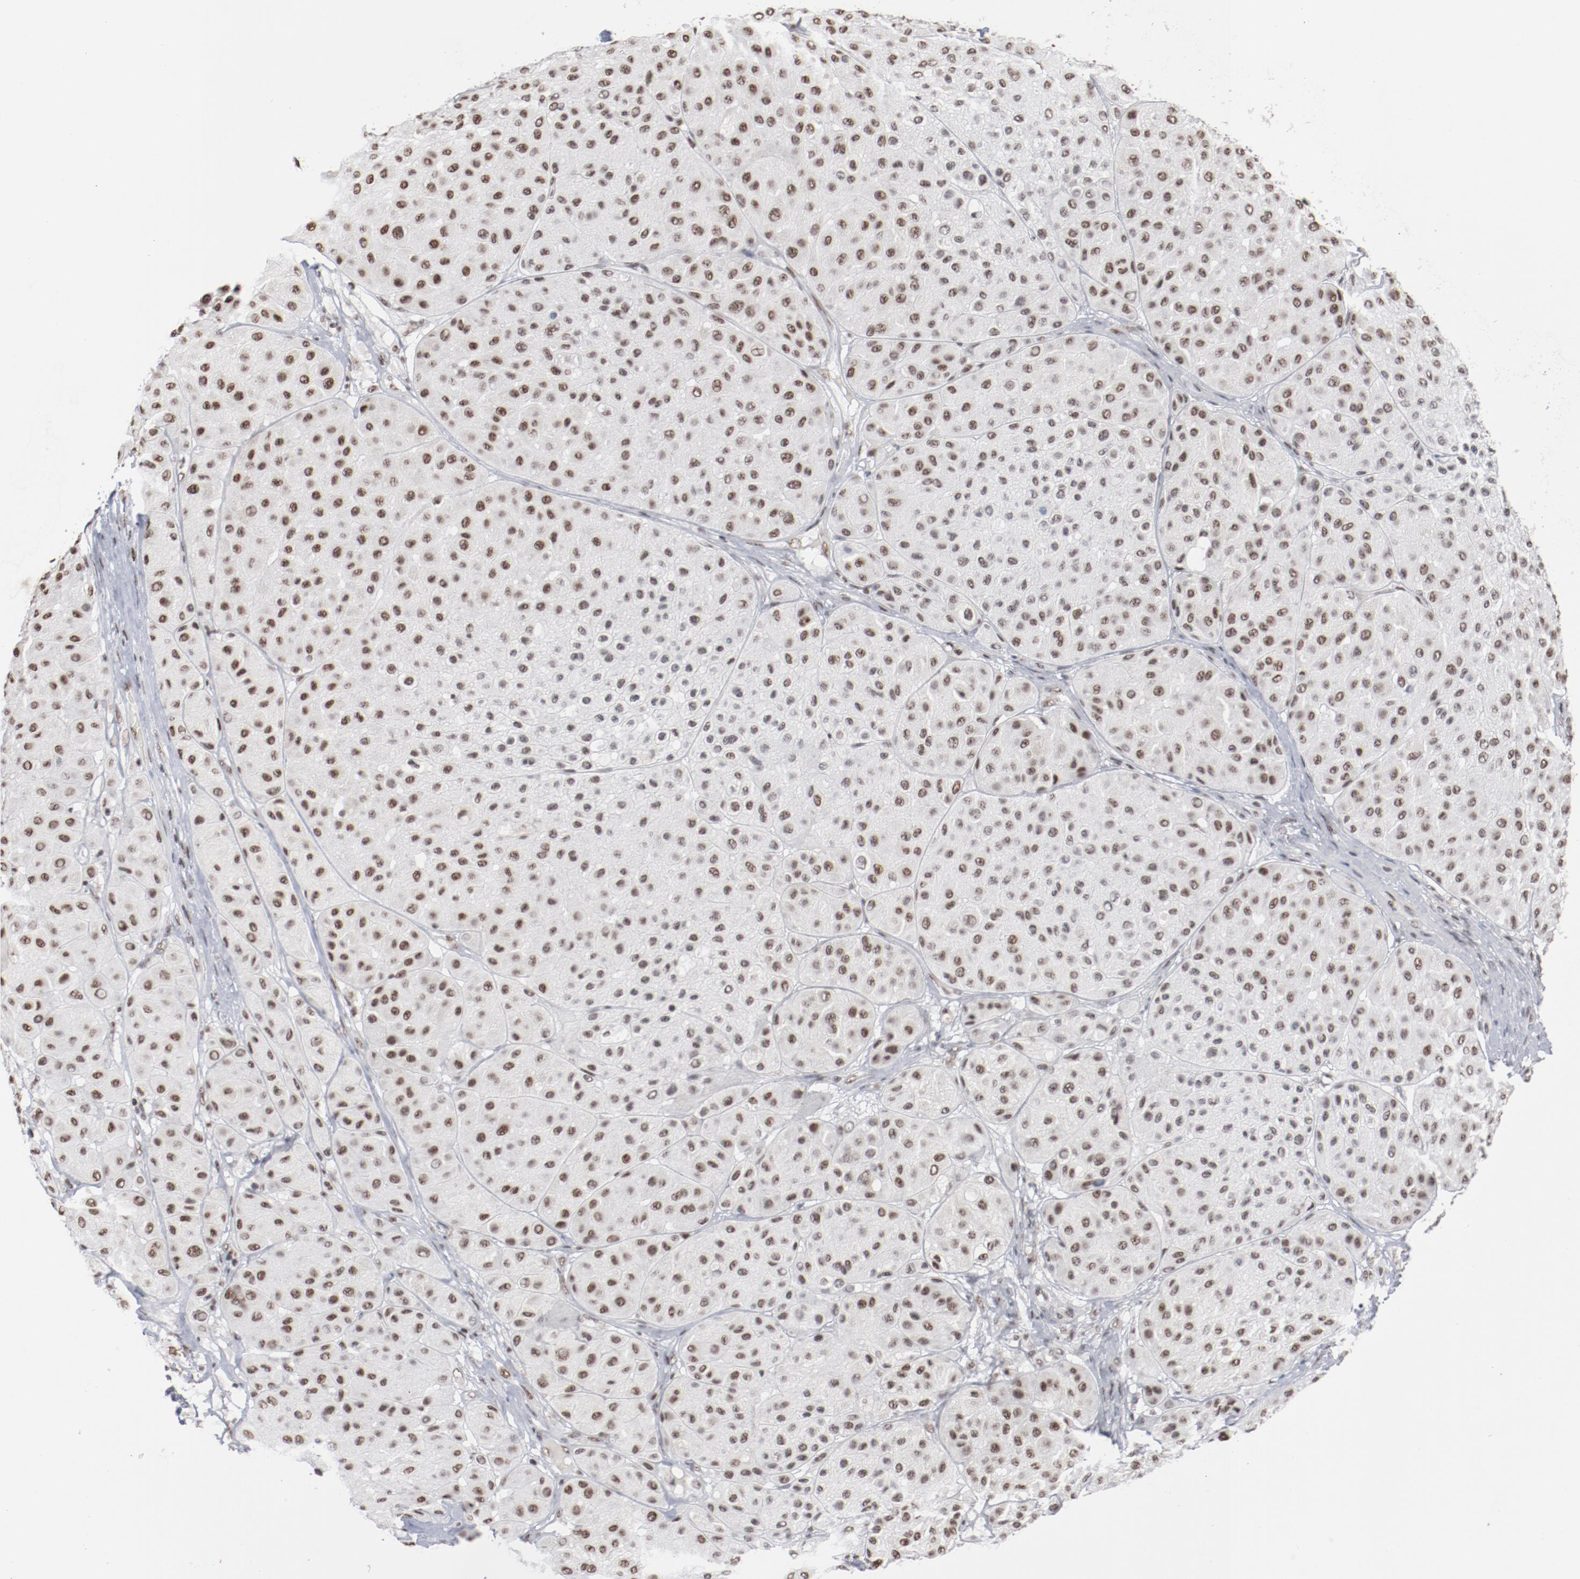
{"staining": {"intensity": "moderate", "quantity": "25%-75%", "location": "nuclear"}, "tissue": "melanoma", "cell_type": "Tumor cells", "image_type": "cancer", "snomed": [{"axis": "morphology", "description": "Normal tissue, NOS"}, {"axis": "morphology", "description": "Malignant melanoma, Metastatic site"}, {"axis": "topography", "description": "Skin"}], "caption": "Immunohistochemistry of human melanoma displays medium levels of moderate nuclear staining in approximately 25%-75% of tumor cells.", "gene": "BUB3", "patient": {"sex": "male", "age": 41}}